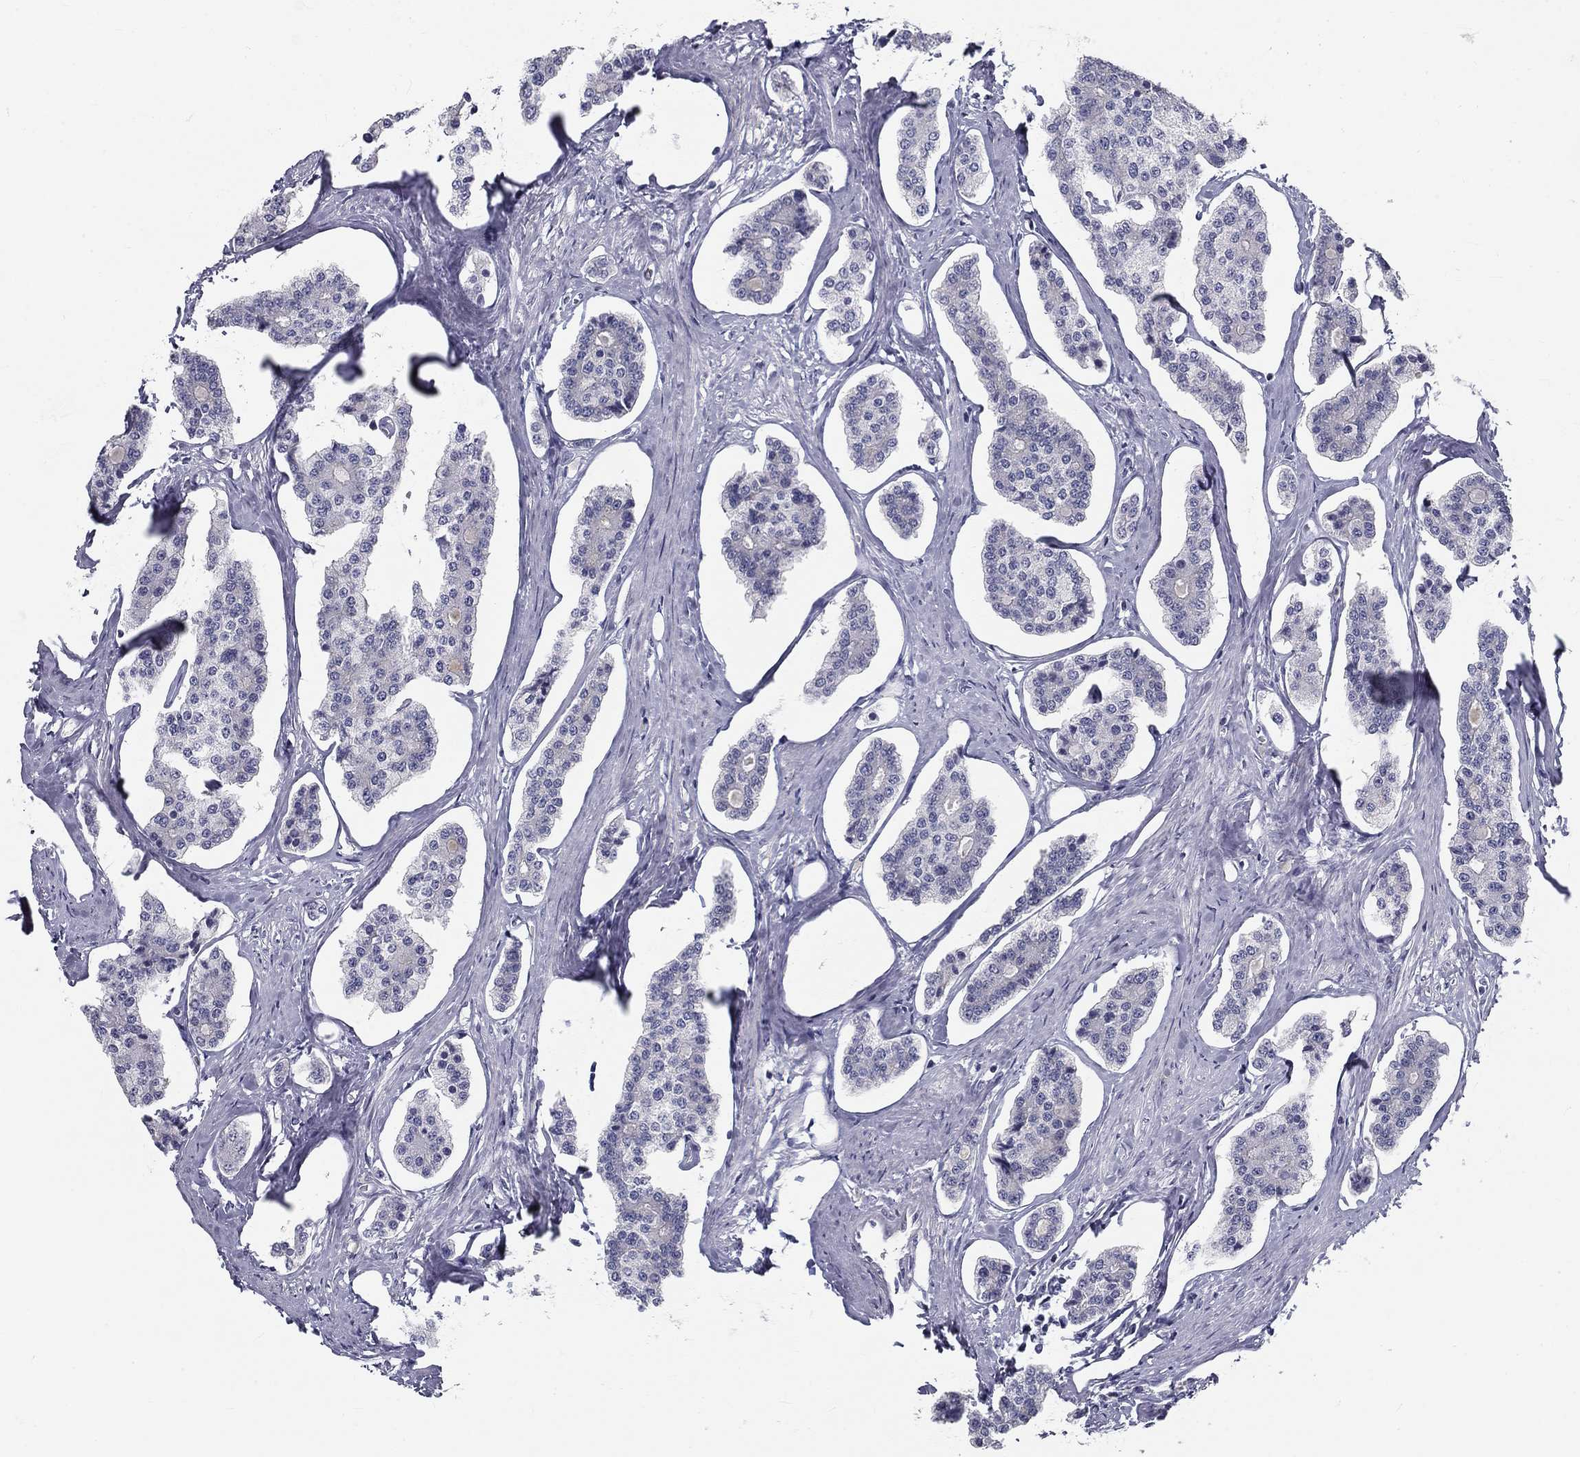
{"staining": {"intensity": "negative", "quantity": "none", "location": "none"}, "tissue": "carcinoid", "cell_type": "Tumor cells", "image_type": "cancer", "snomed": [{"axis": "morphology", "description": "Carcinoid, malignant, NOS"}, {"axis": "topography", "description": "Small intestine"}], "caption": "Tumor cells are negative for protein expression in human carcinoid (malignant).", "gene": "GALNTL5", "patient": {"sex": "female", "age": 65}}